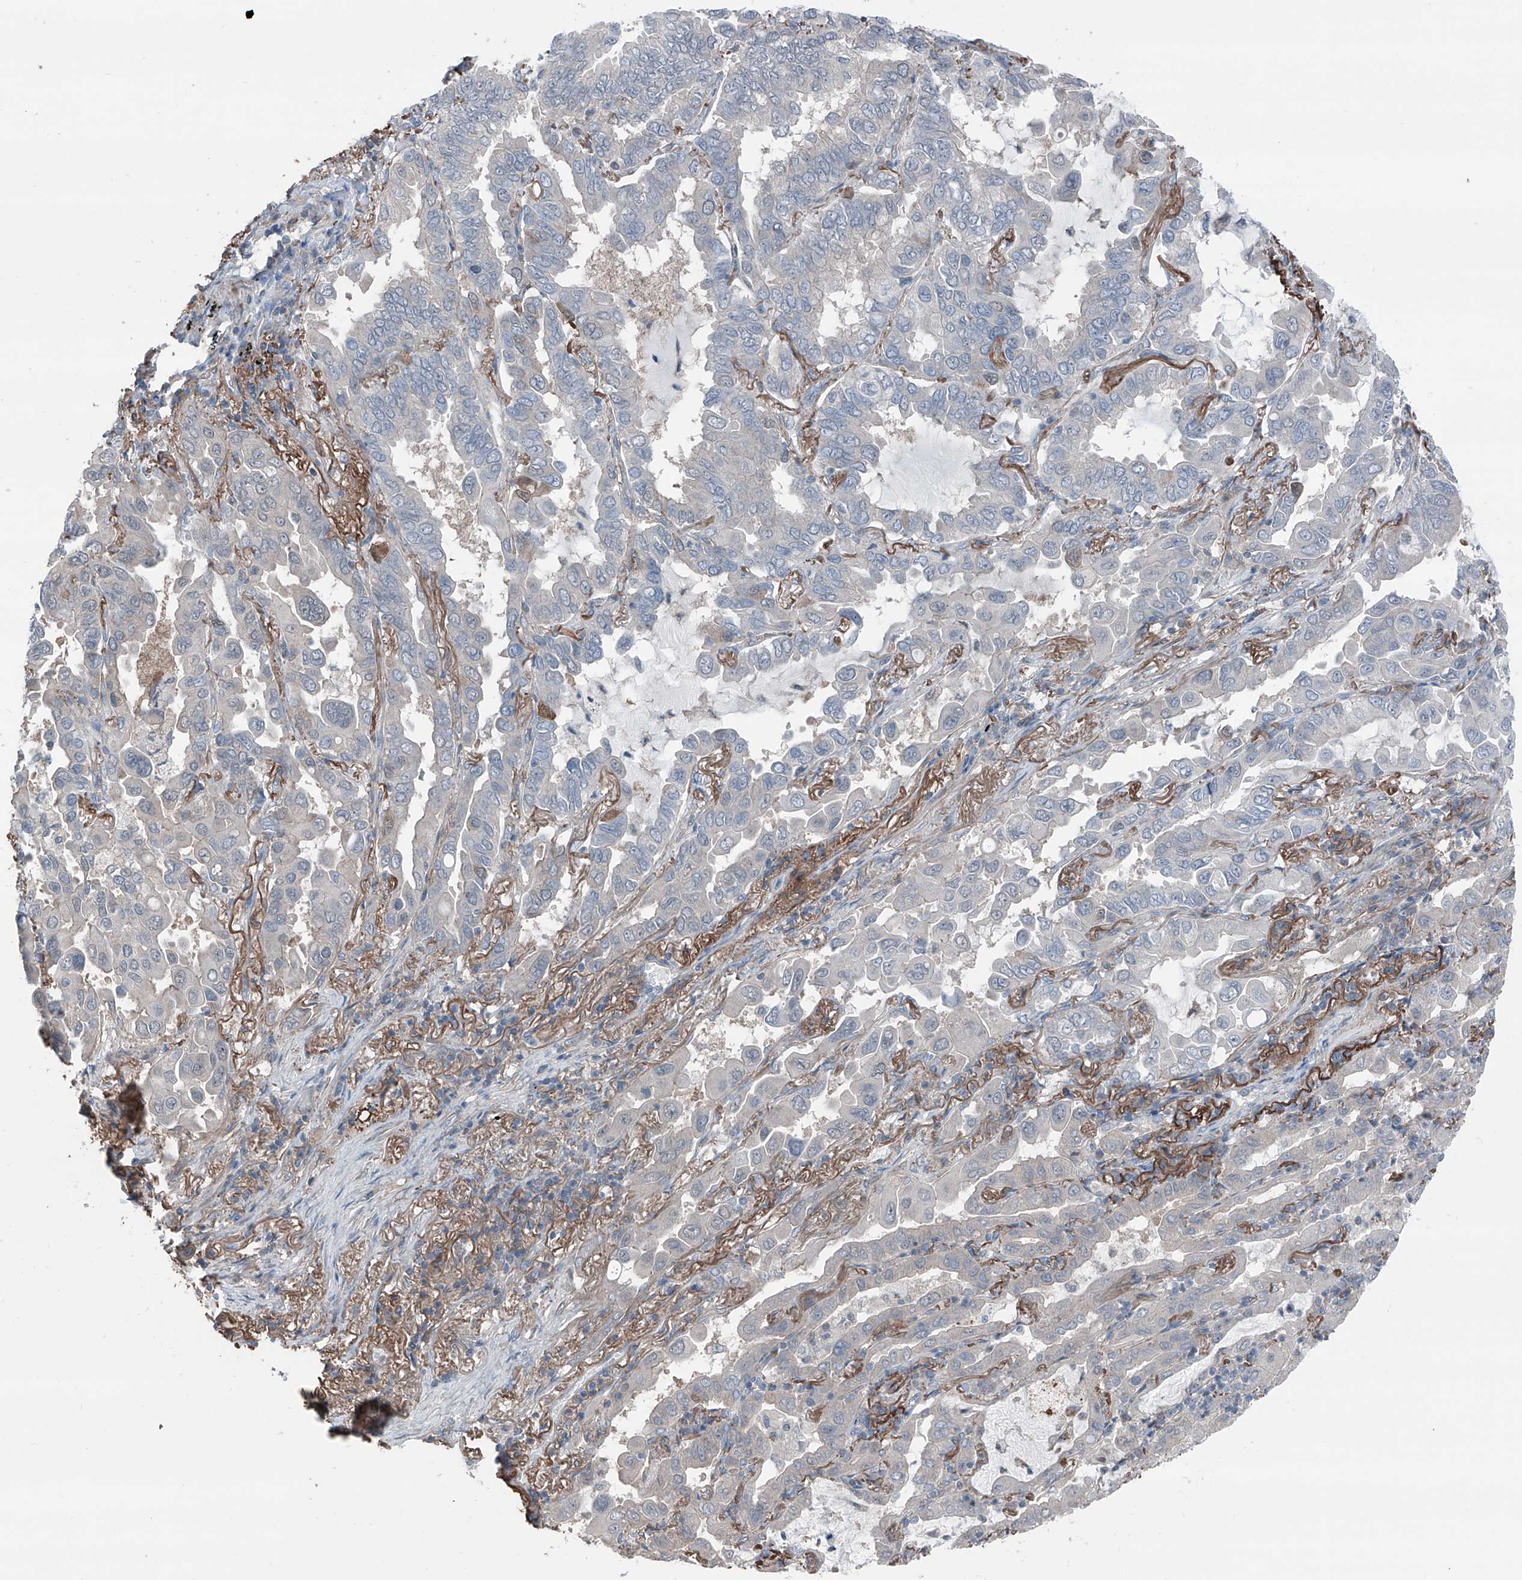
{"staining": {"intensity": "negative", "quantity": "none", "location": "none"}, "tissue": "lung cancer", "cell_type": "Tumor cells", "image_type": "cancer", "snomed": [{"axis": "morphology", "description": "Adenocarcinoma, NOS"}, {"axis": "topography", "description": "Lung"}], "caption": "Lung cancer stained for a protein using immunohistochemistry exhibits no expression tumor cells.", "gene": "HSPB11", "patient": {"sex": "male", "age": 64}}